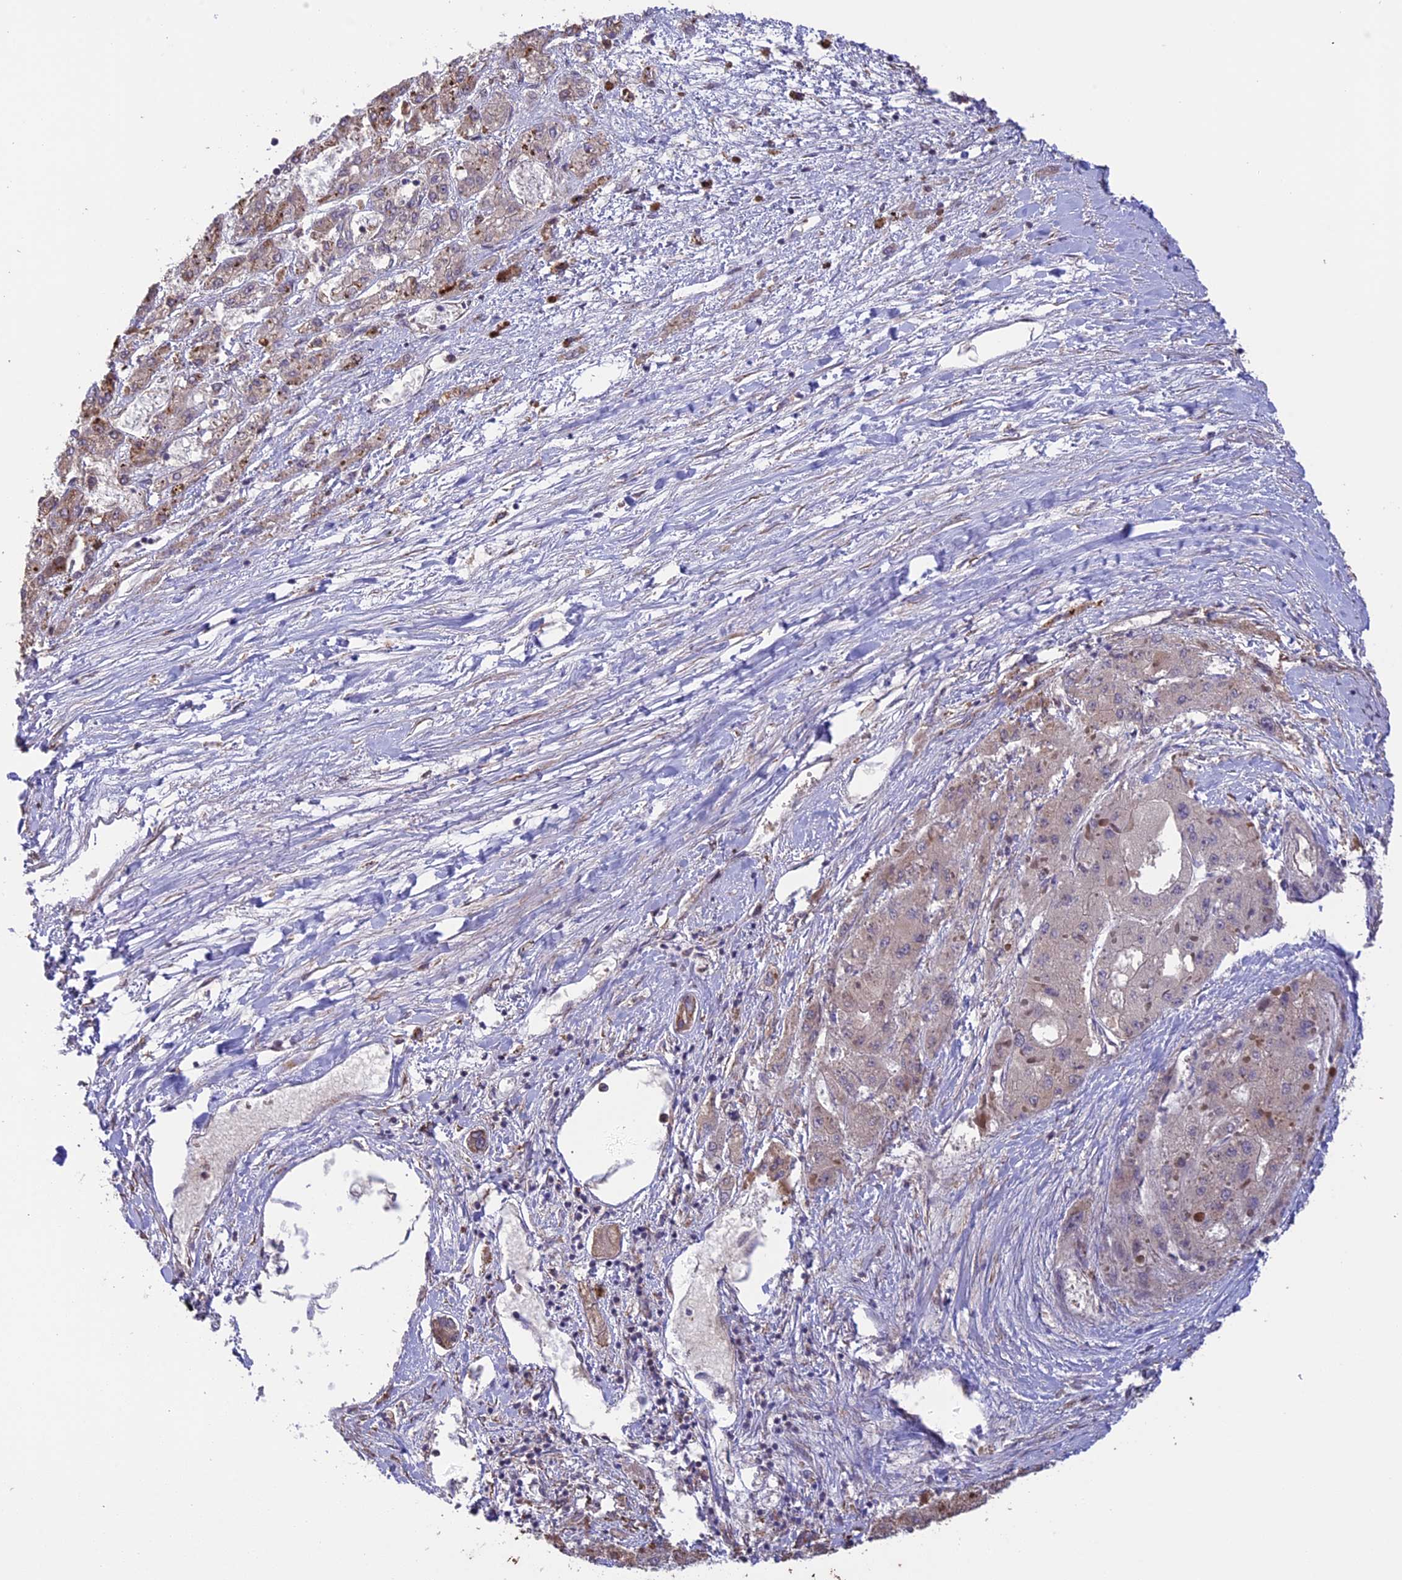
{"staining": {"intensity": "moderate", "quantity": "25%-75%", "location": "cytoplasmic/membranous"}, "tissue": "liver cancer", "cell_type": "Tumor cells", "image_type": "cancer", "snomed": [{"axis": "morphology", "description": "Carcinoma, Hepatocellular, NOS"}, {"axis": "topography", "description": "Liver"}], "caption": "Immunohistochemical staining of human liver cancer (hepatocellular carcinoma) displays medium levels of moderate cytoplasmic/membranous protein staining in about 25%-75% of tumor cells. Using DAB (brown) and hematoxylin (blue) stains, captured at high magnification using brightfield microscopy.", "gene": "DMRTA2", "patient": {"sex": "female", "age": 73}}